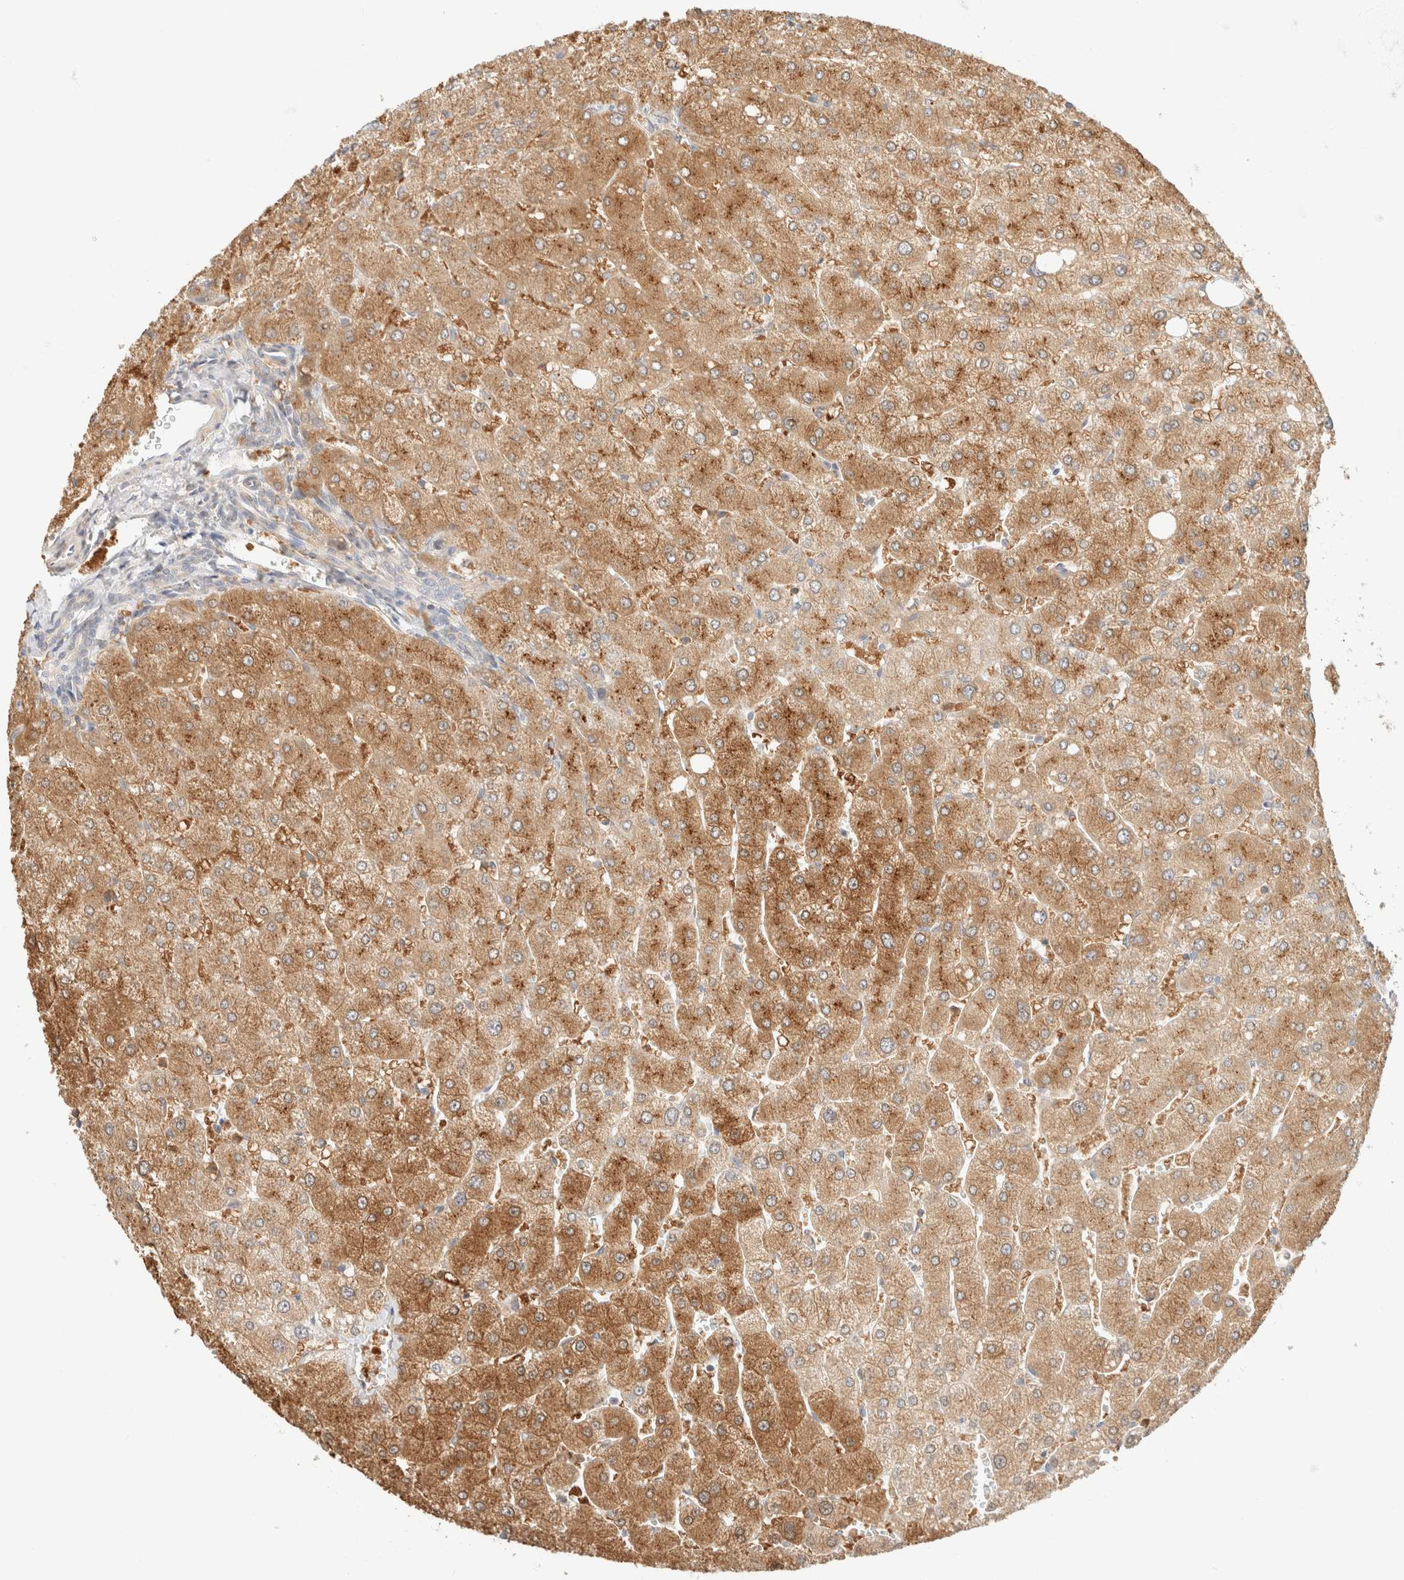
{"staining": {"intensity": "weak", "quantity": "<25%", "location": "cytoplasmic/membranous"}, "tissue": "liver", "cell_type": "Cholangiocytes", "image_type": "normal", "snomed": [{"axis": "morphology", "description": "Normal tissue, NOS"}, {"axis": "topography", "description": "Liver"}], "caption": "A photomicrograph of human liver is negative for staining in cholangiocytes. Nuclei are stained in blue.", "gene": "GPI", "patient": {"sex": "male", "age": 55}}